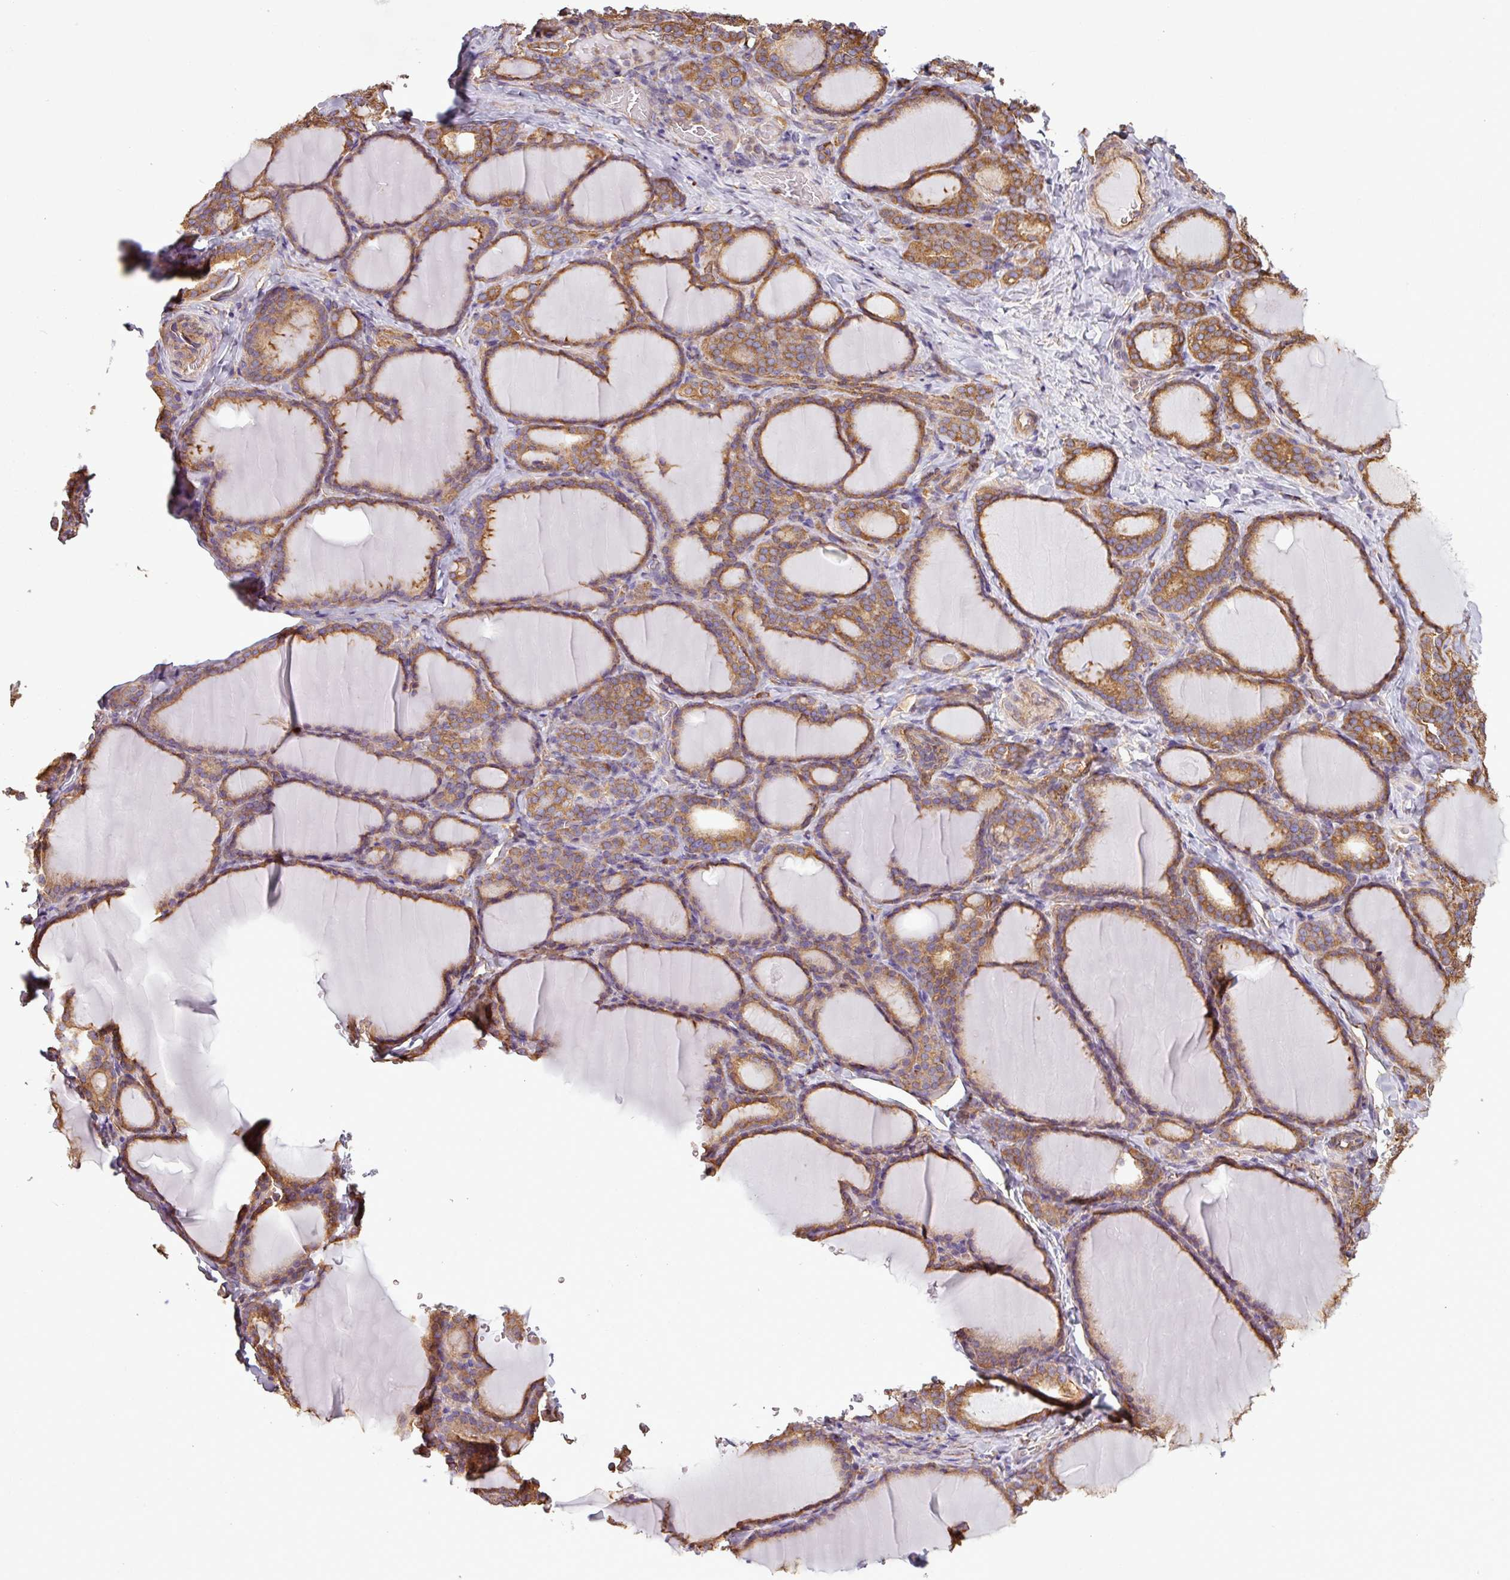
{"staining": {"intensity": "moderate", "quantity": ">75%", "location": "cytoplasmic/membranous"}, "tissue": "thyroid gland", "cell_type": "Glandular cells", "image_type": "normal", "snomed": [{"axis": "morphology", "description": "Normal tissue, NOS"}, {"axis": "topography", "description": "Thyroid gland"}], "caption": "Immunohistochemical staining of normal thyroid gland exhibits >75% levels of moderate cytoplasmic/membranous protein expression in approximately >75% of glandular cells. Immunohistochemistry (ihc) stains the protein of interest in brown and the nuclei are stained blue.", "gene": "PACSIN2", "patient": {"sex": "female", "age": 31}}